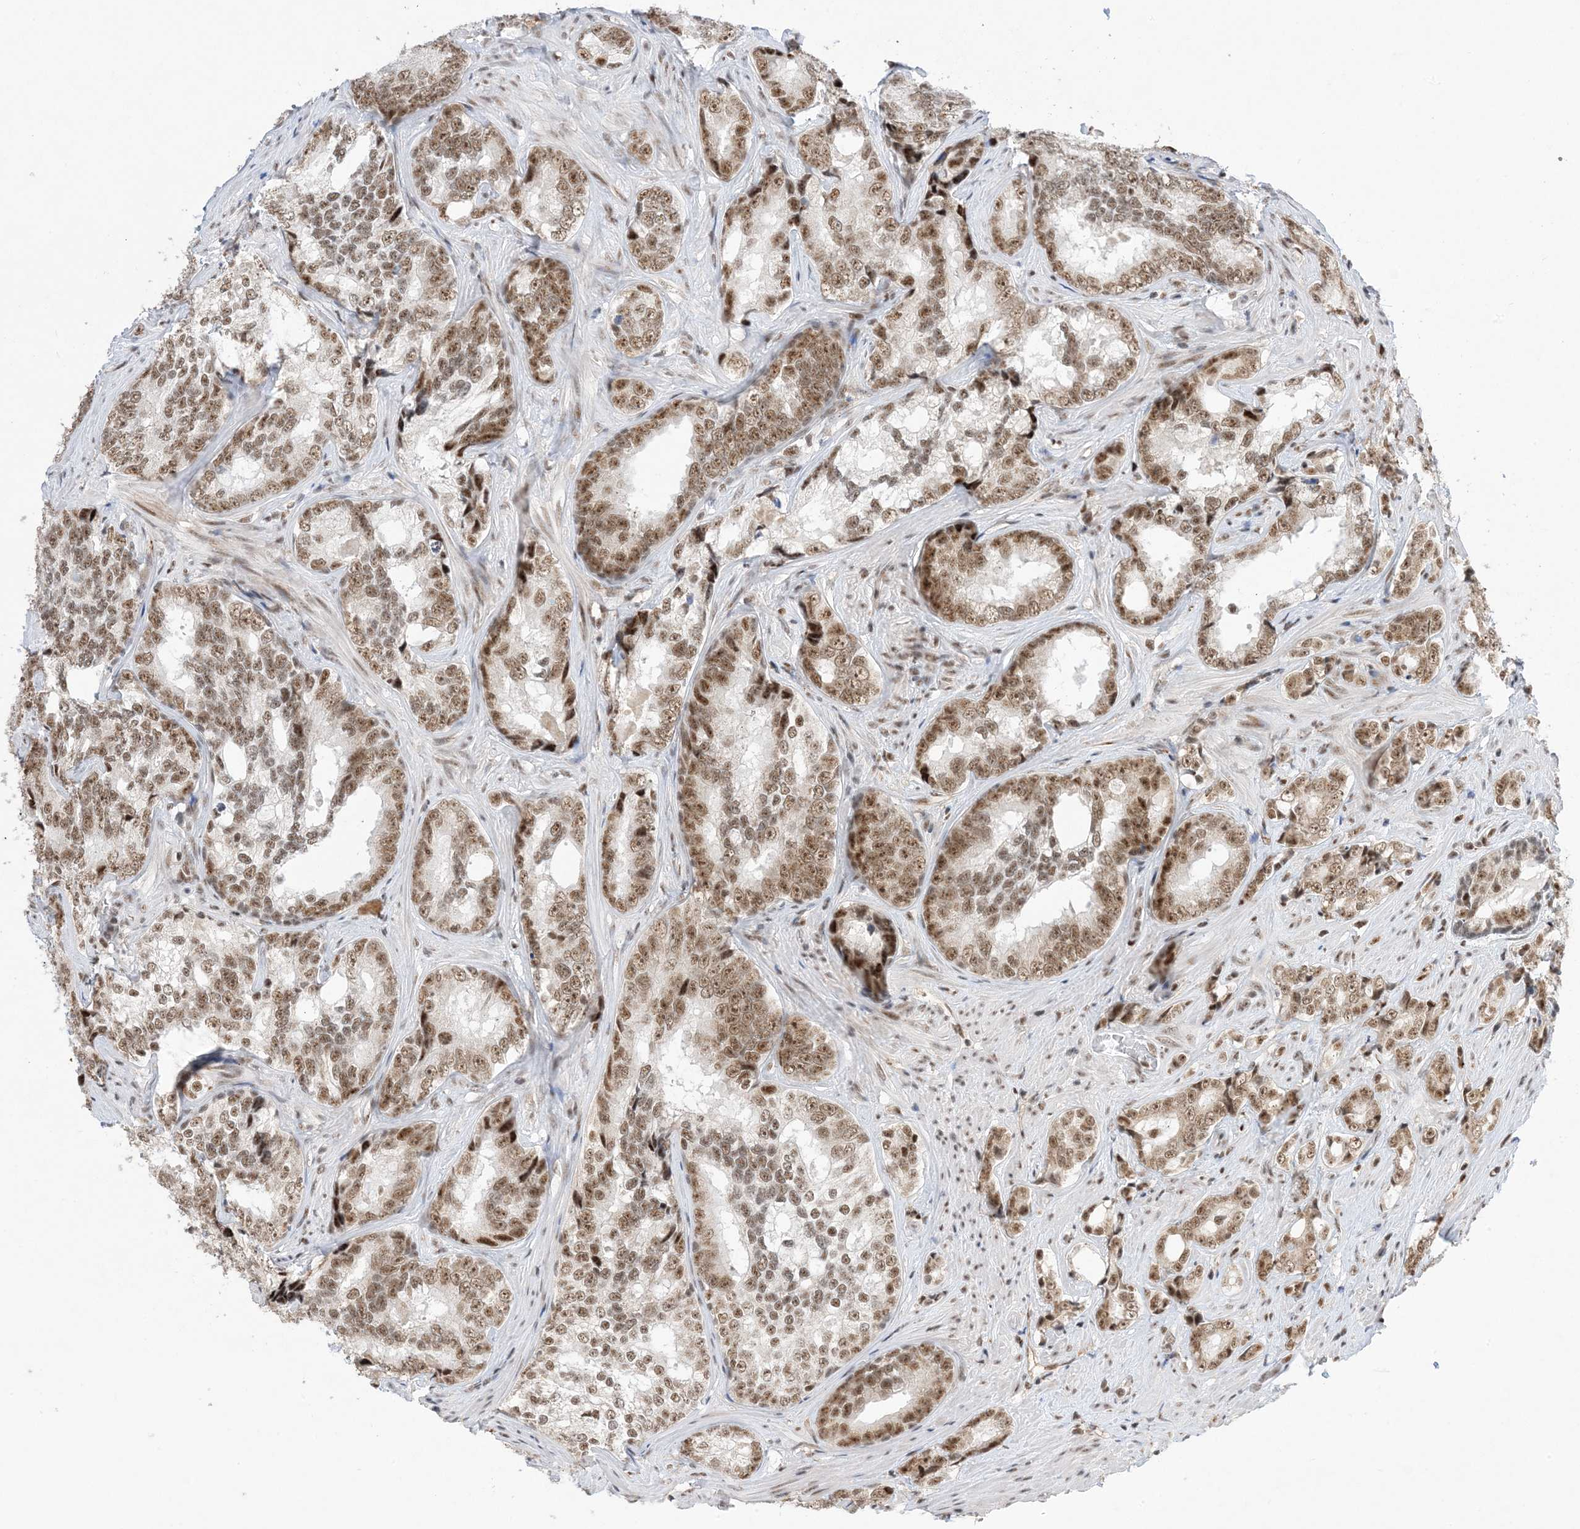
{"staining": {"intensity": "moderate", "quantity": ">75%", "location": "cytoplasmic/membranous,nuclear"}, "tissue": "prostate cancer", "cell_type": "Tumor cells", "image_type": "cancer", "snomed": [{"axis": "morphology", "description": "Adenocarcinoma, High grade"}, {"axis": "topography", "description": "Prostate"}], "caption": "Brown immunohistochemical staining in human prostate adenocarcinoma (high-grade) shows moderate cytoplasmic/membranous and nuclear expression in approximately >75% of tumor cells.", "gene": "SF3A3", "patient": {"sex": "male", "age": 66}}